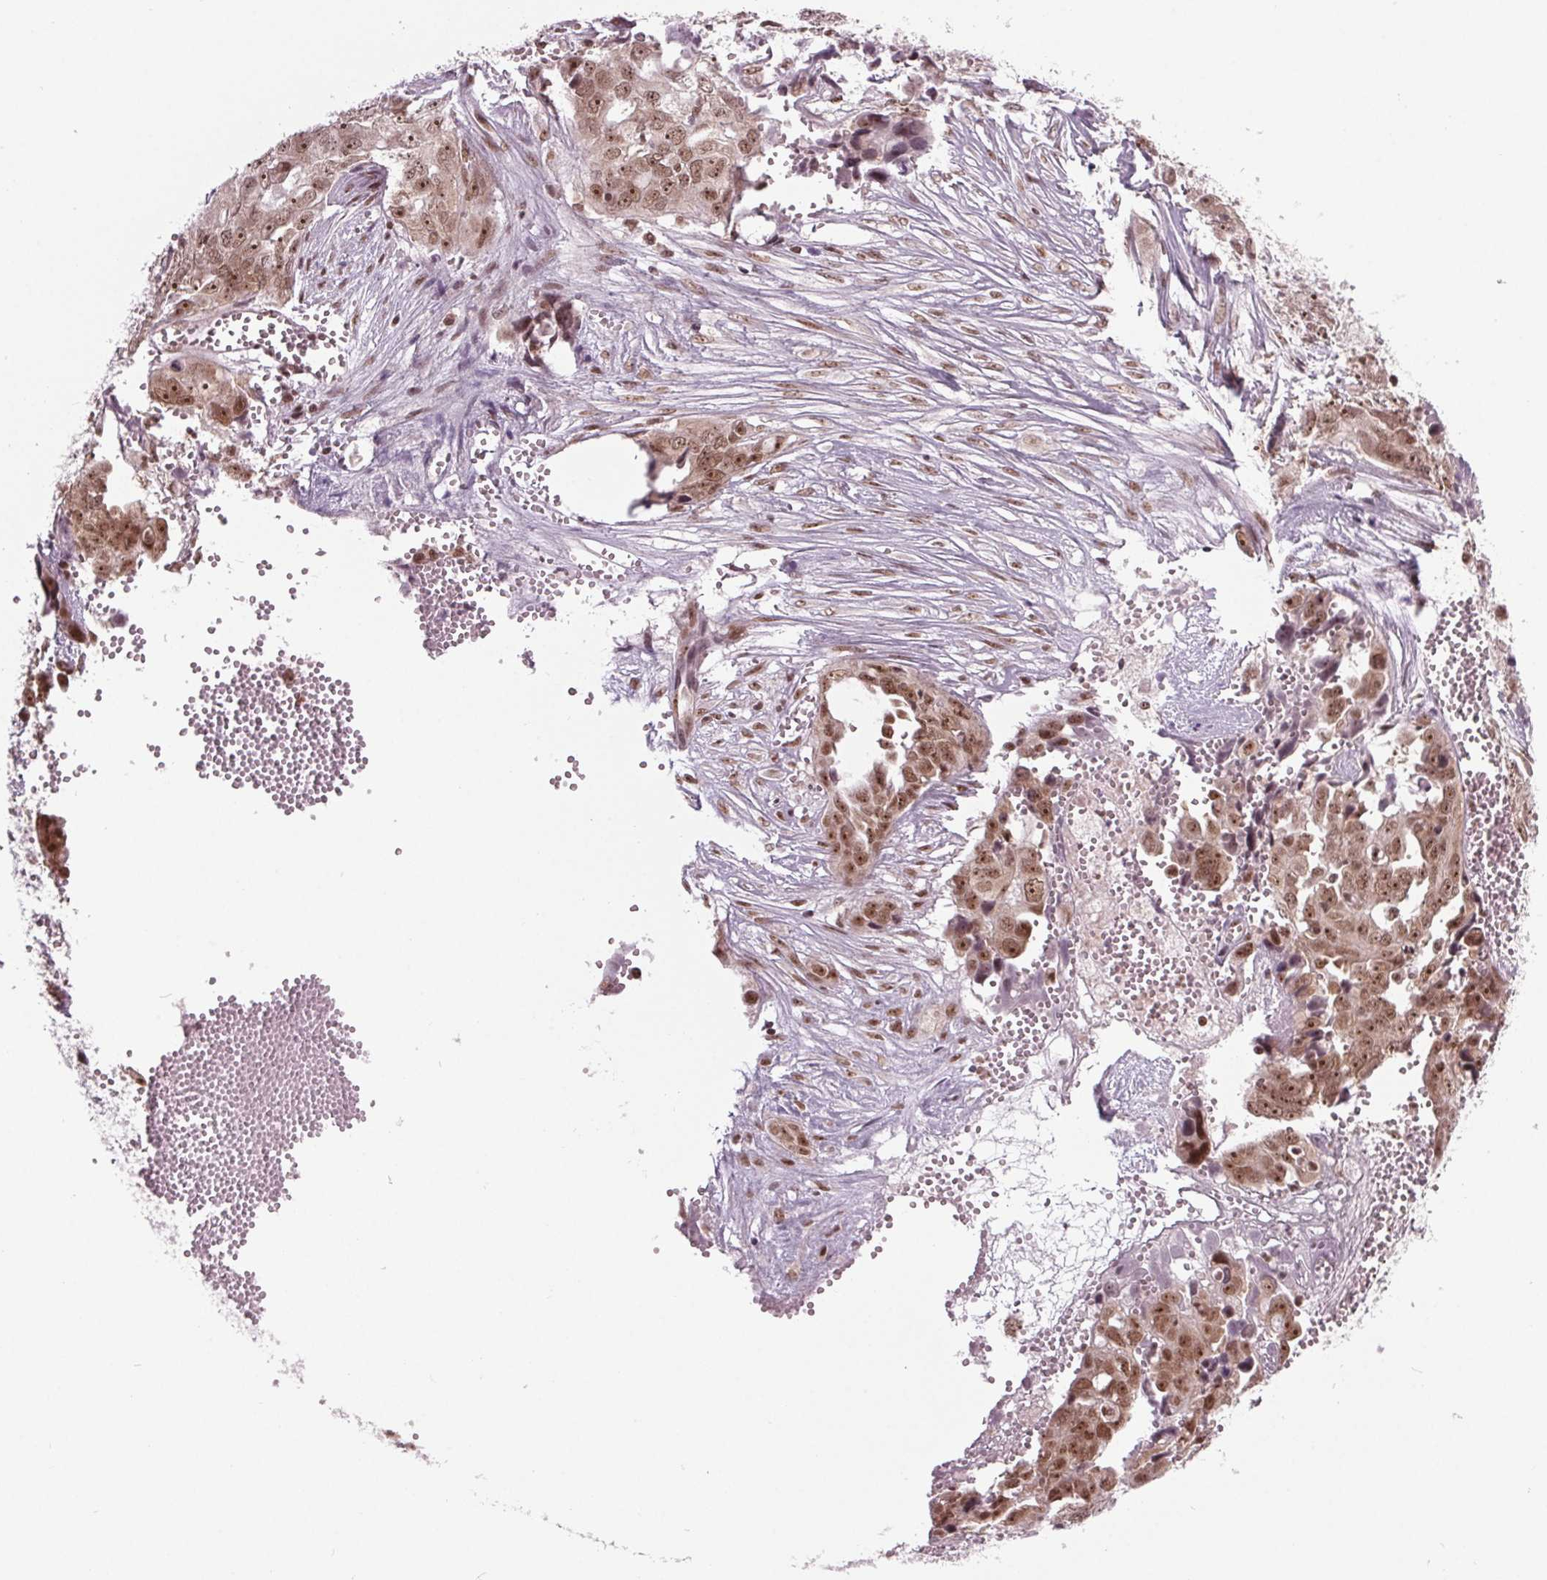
{"staining": {"intensity": "moderate", "quantity": ">75%", "location": "nuclear"}, "tissue": "ovarian cancer", "cell_type": "Tumor cells", "image_type": "cancer", "snomed": [{"axis": "morphology", "description": "Carcinoma, endometroid"}, {"axis": "topography", "description": "Ovary"}], "caption": "Human endometroid carcinoma (ovarian) stained with a brown dye displays moderate nuclear positive positivity in about >75% of tumor cells.", "gene": "DDX41", "patient": {"sex": "female", "age": 70}}